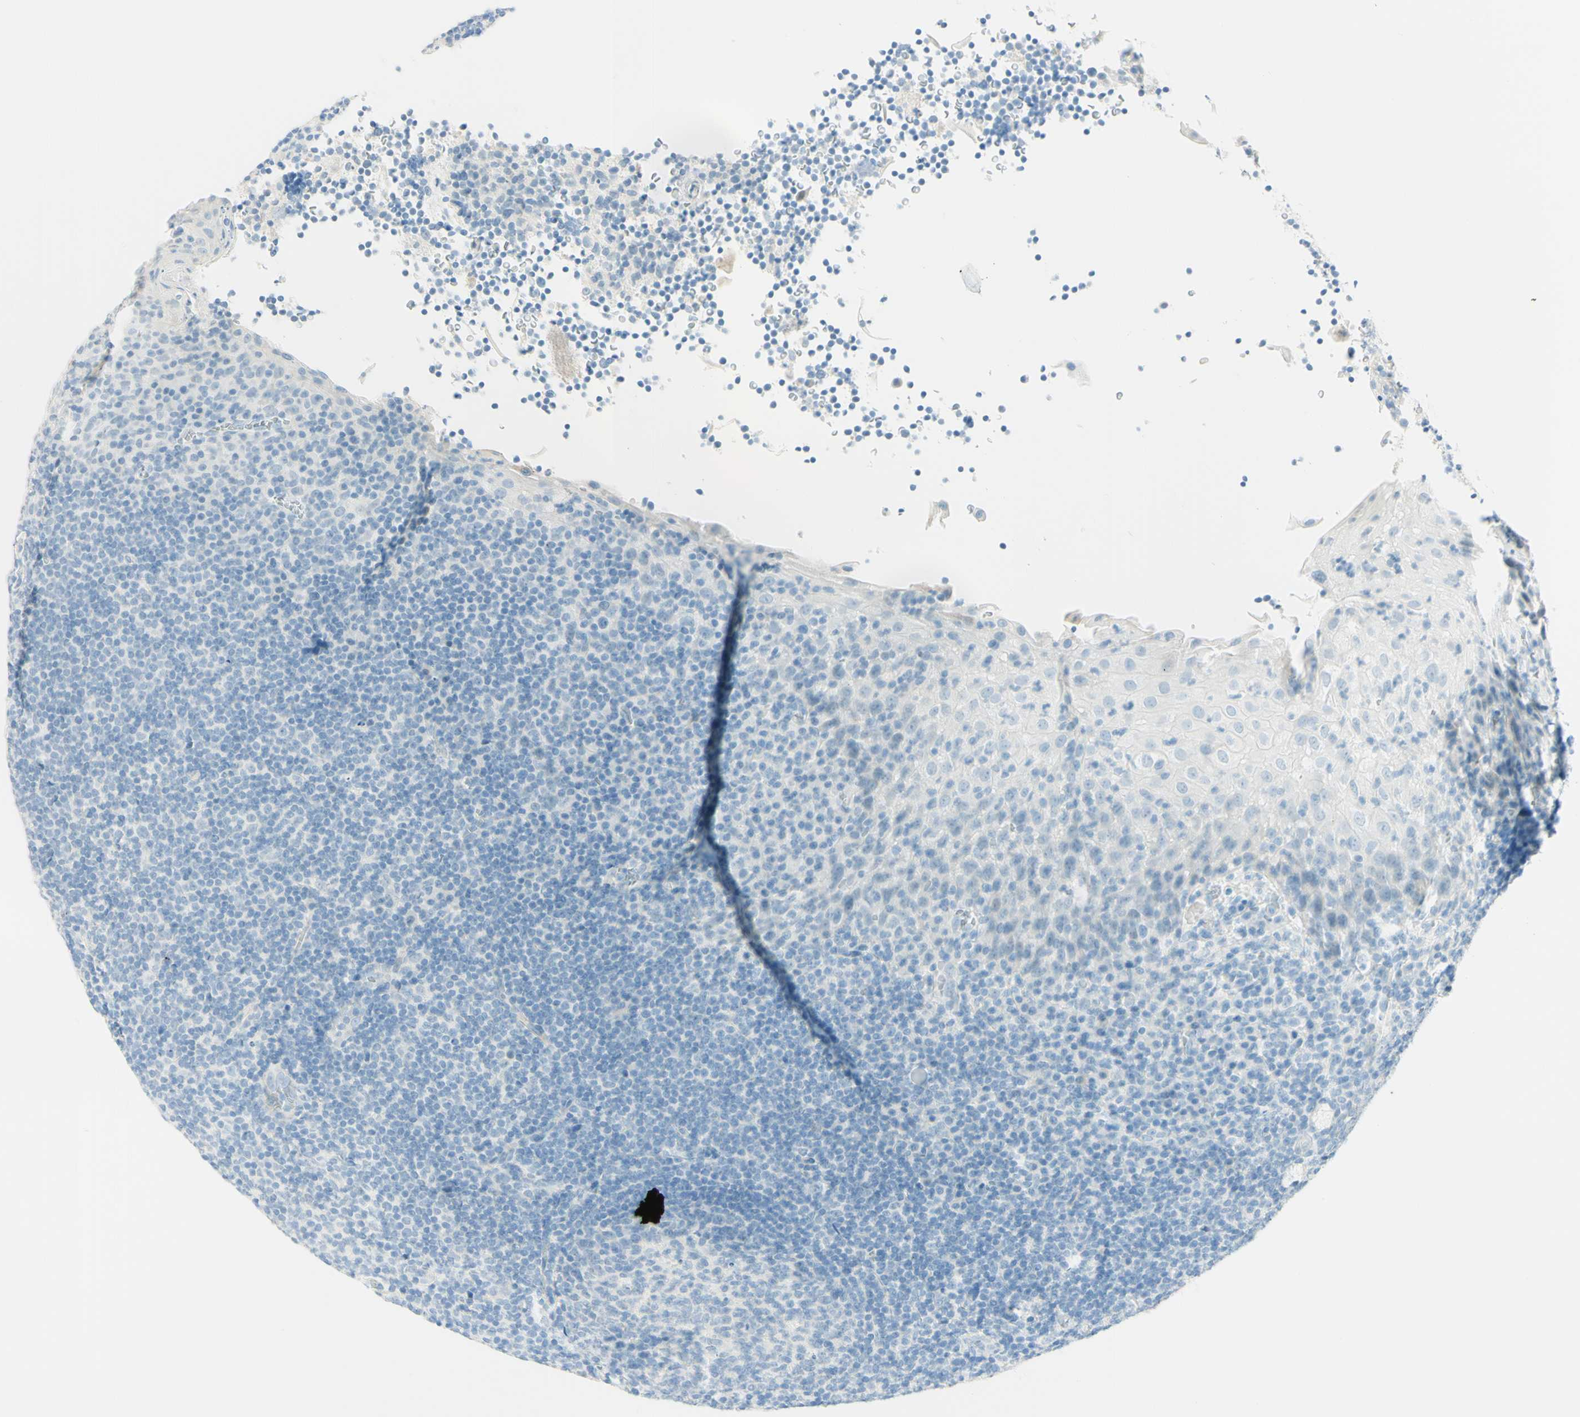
{"staining": {"intensity": "negative", "quantity": "none", "location": "none"}, "tissue": "tonsil", "cell_type": "Germinal center cells", "image_type": "normal", "snomed": [{"axis": "morphology", "description": "Normal tissue, NOS"}, {"axis": "topography", "description": "Tonsil"}], "caption": "DAB (3,3'-diaminobenzidine) immunohistochemical staining of normal human tonsil reveals no significant staining in germinal center cells. (Stains: DAB immunohistochemistry (IHC) with hematoxylin counter stain, Microscopy: brightfield microscopy at high magnification).", "gene": "TMEM132D", "patient": {"sex": "male", "age": 37}}